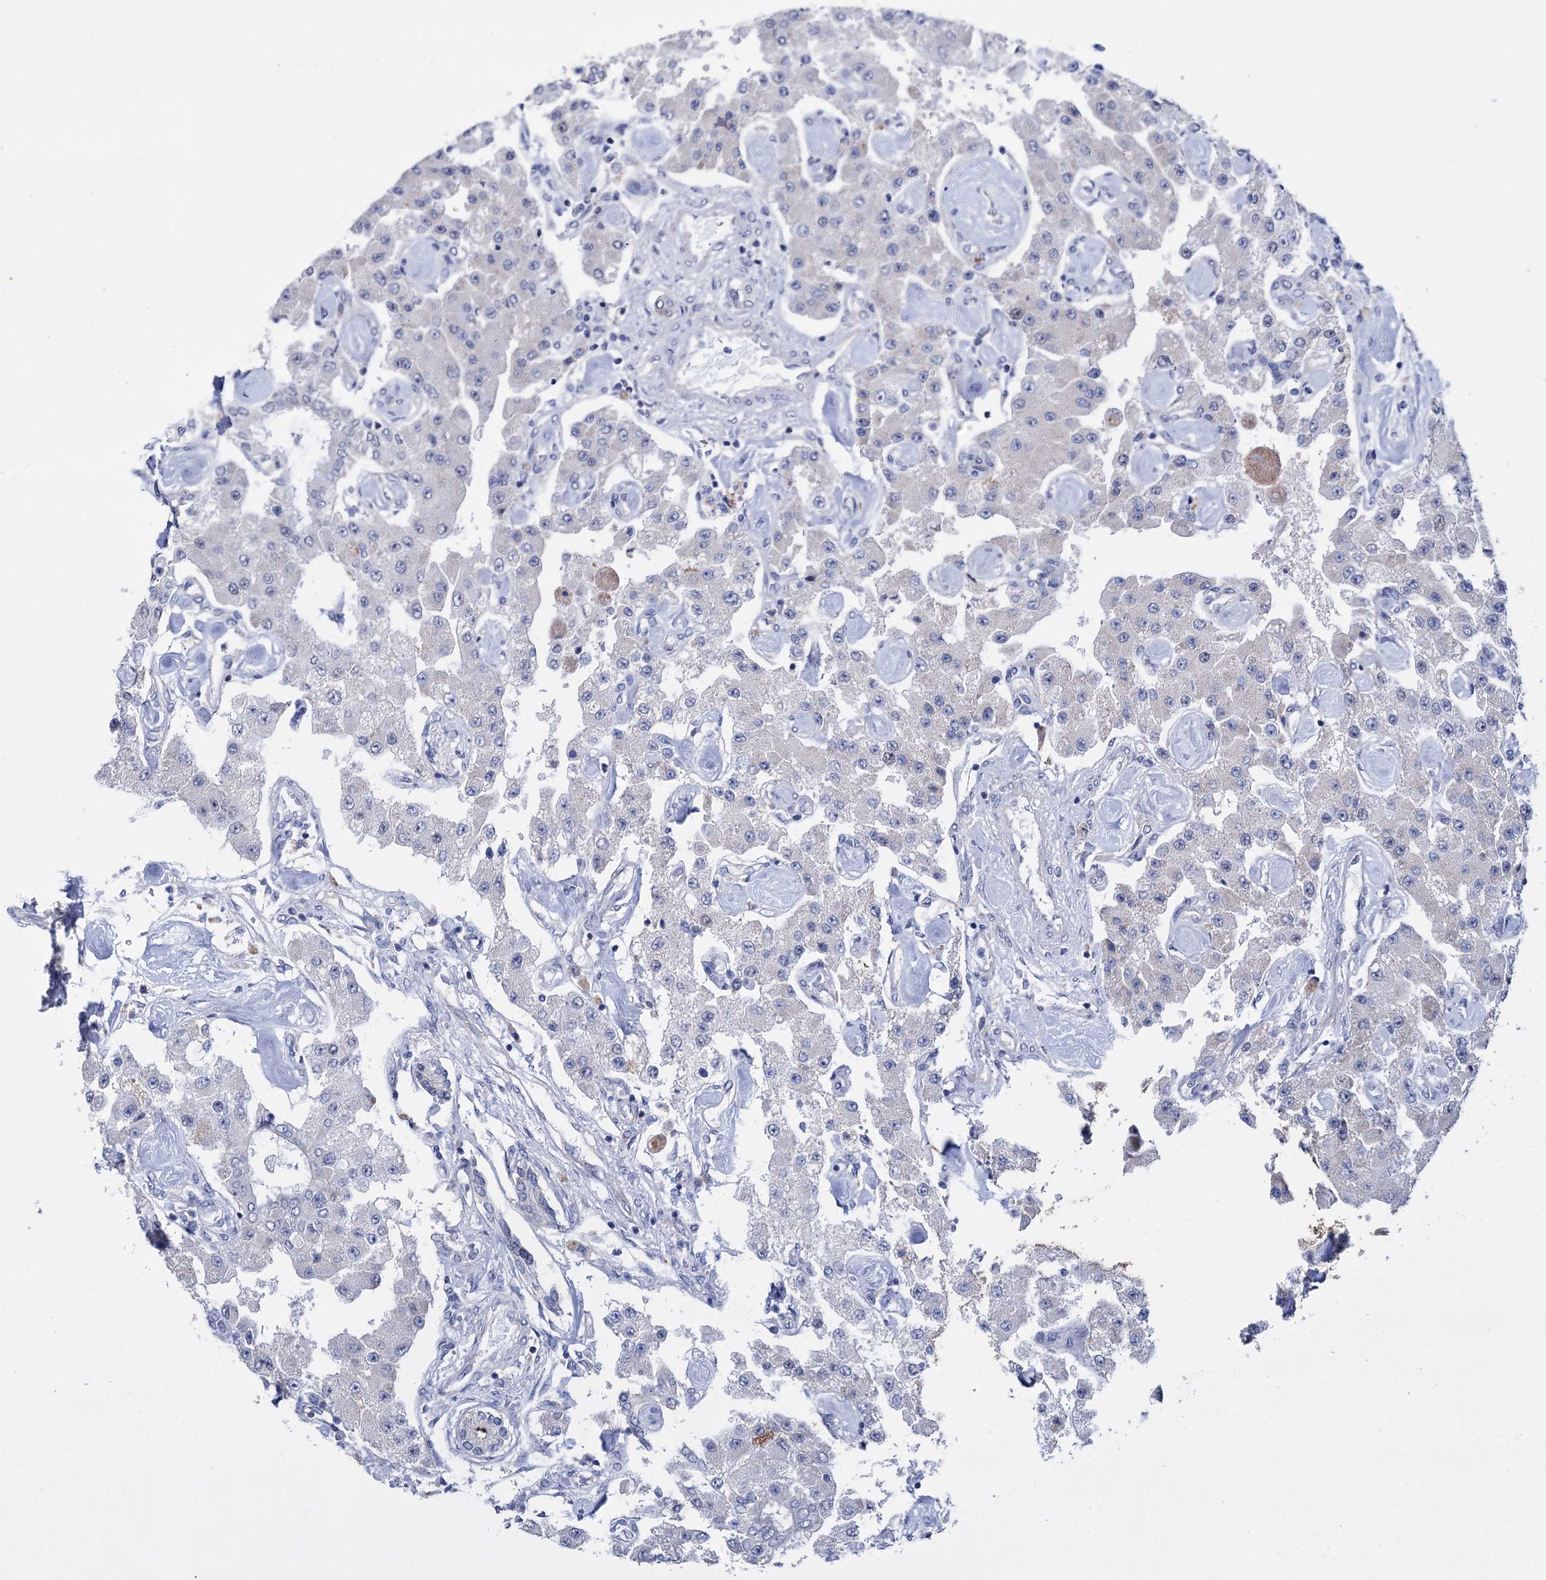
{"staining": {"intensity": "negative", "quantity": "none", "location": "none"}, "tissue": "carcinoid", "cell_type": "Tumor cells", "image_type": "cancer", "snomed": [{"axis": "morphology", "description": "Carcinoid, malignant, NOS"}, {"axis": "topography", "description": "Pancreas"}], "caption": "Carcinoid was stained to show a protein in brown. There is no significant staining in tumor cells.", "gene": "FAM111B", "patient": {"sex": "male", "age": 41}}